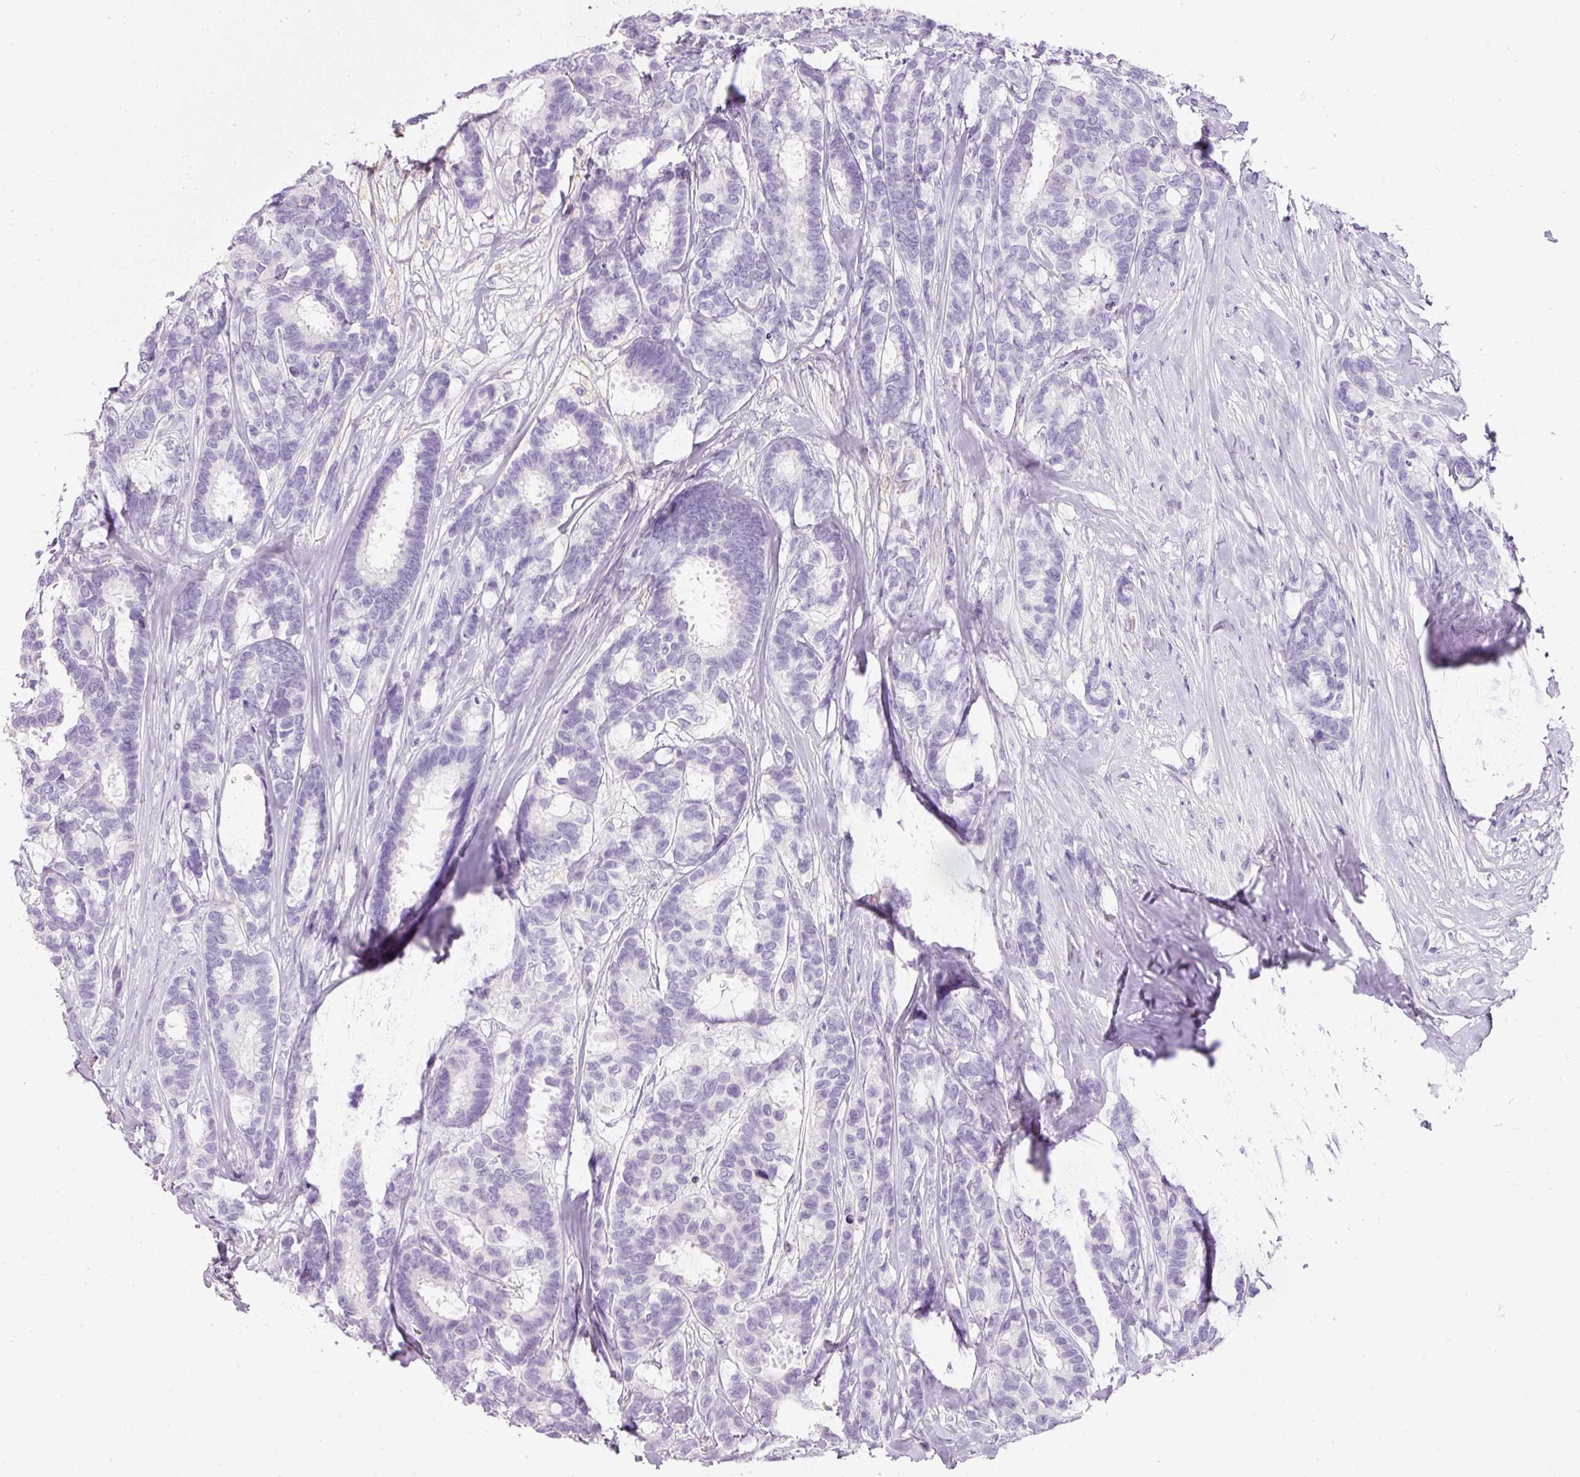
{"staining": {"intensity": "negative", "quantity": "none", "location": "none"}, "tissue": "breast cancer", "cell_type": "Tumor cells", "image_type": "cancer", "snomed": [{"axis": "morphology", "description": "Duct carcinoma"}, {"axis": "topography", "description": "Breast"}], "caption": "An immunohistochemistry micrograph of invasive ductal carcinoma (breast) is shown. There is no staining in tumor cells of invasive ductal carcinoma (breast).", "gene": "DNM1", "patient": {"sex": "female", "age": 87}}